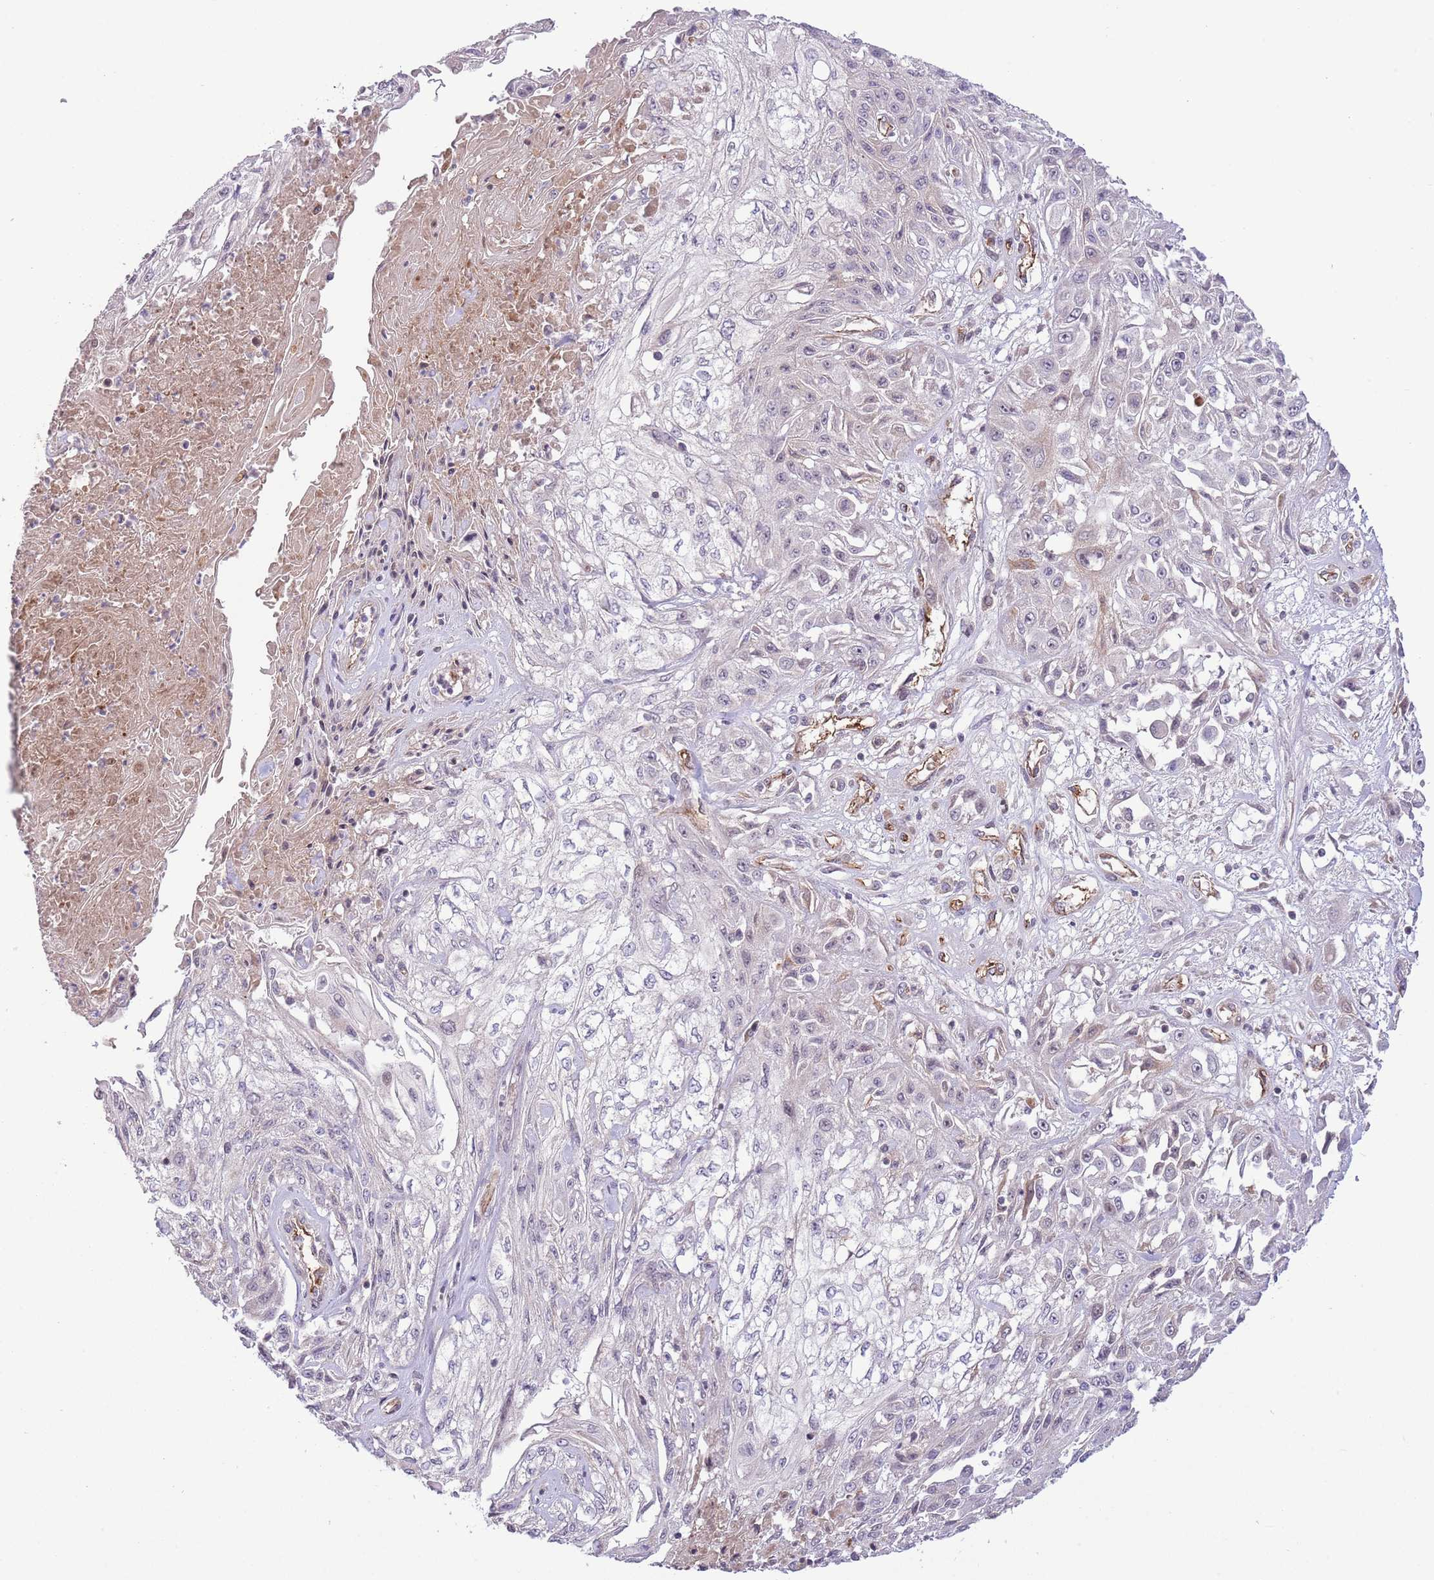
{"staining": {"intensity": "negative", "quantity": "none", "location": "none"}, "tissue": "skin cancer", "cell_type": "Tumor cells", "image_type": "cancer", "snomed": [{"axis": "morphology", "description": "Squamous cell carcinoma, NOS"}, {"axis": "morphology", "description": "Squamous cell carcinoma, metastatic, NOS"}, {"axis": "topography", "description": "Skin"}, {"axis": "topography", "description": "Lymph node"}], "caption": "Micrograph shows no protein positivity in tumor cells of squamous cell carcinoma (skin) tissue. The staining is performed using DAB brown chromogen with nuclei counter-stained in using hematoxylin.", "gene": "DPP10", "patient": {"sex": "male", "age": 75}}